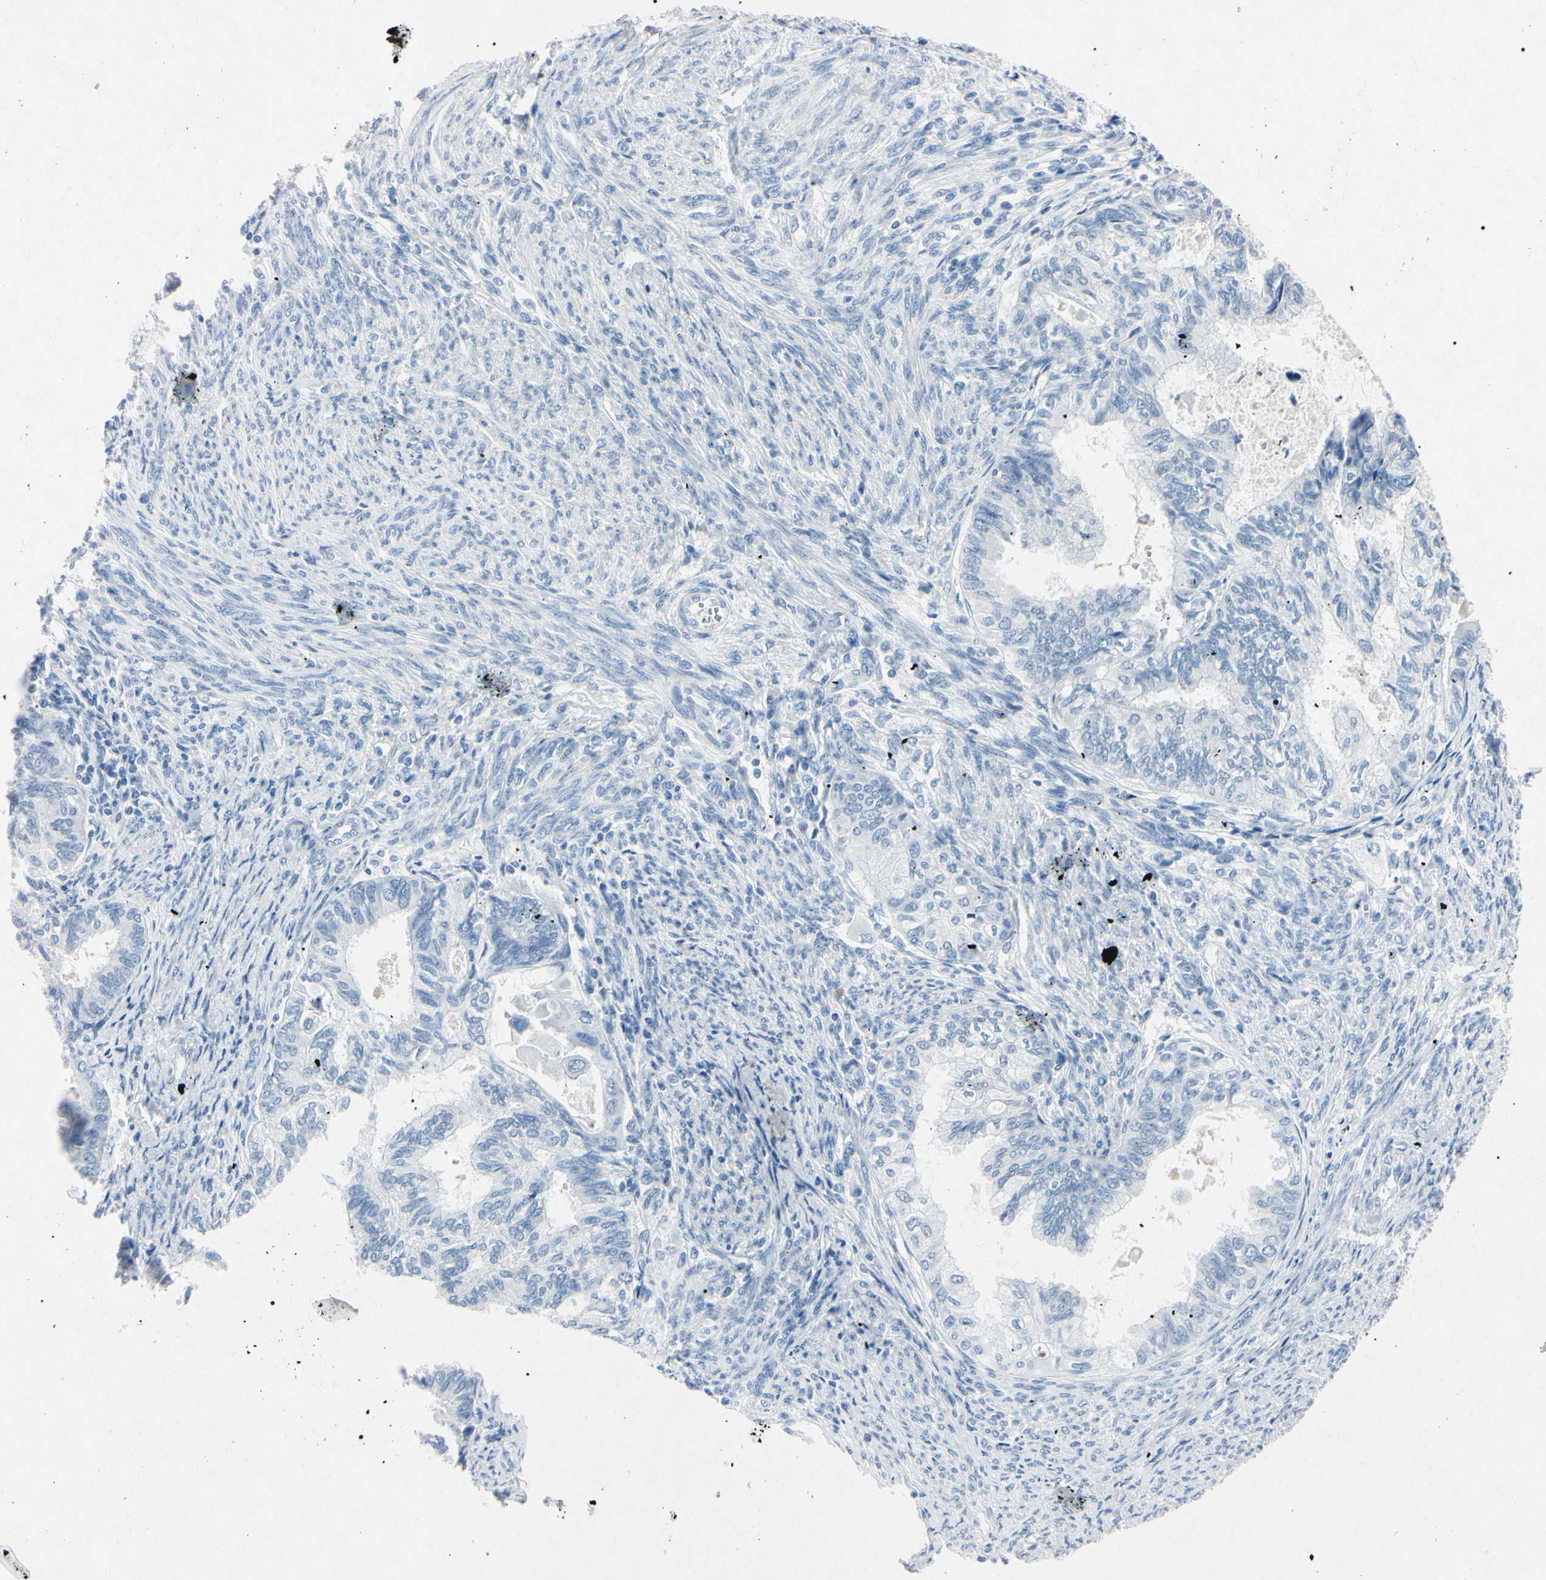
{"staining": {"intensity": "negative", "quantity": "none", "location": "none"}, "tissue": "cervical cancer", "cell_type": "Tumor cells", "image_type": "cancer", "snomed": [{"axis": "morphology", "description": "Normal tissue, NOS"}, {"axis": "morphology", "description": "Adenocarcinoma, NOS"}, {"axis": "topography", "description": "Cervix"}, {"axis": "topography", "description": "Endometrium"}], "caption": "This is a photomicrograph of immunohistochemistry staining of cervical adenocarcinoma, which shows no staining in tumor cells. (DAB immunohistochemistry with hematoxylin counter stain).", "gene": "ELN", "patient": {"sex": "female", "age": 86}}